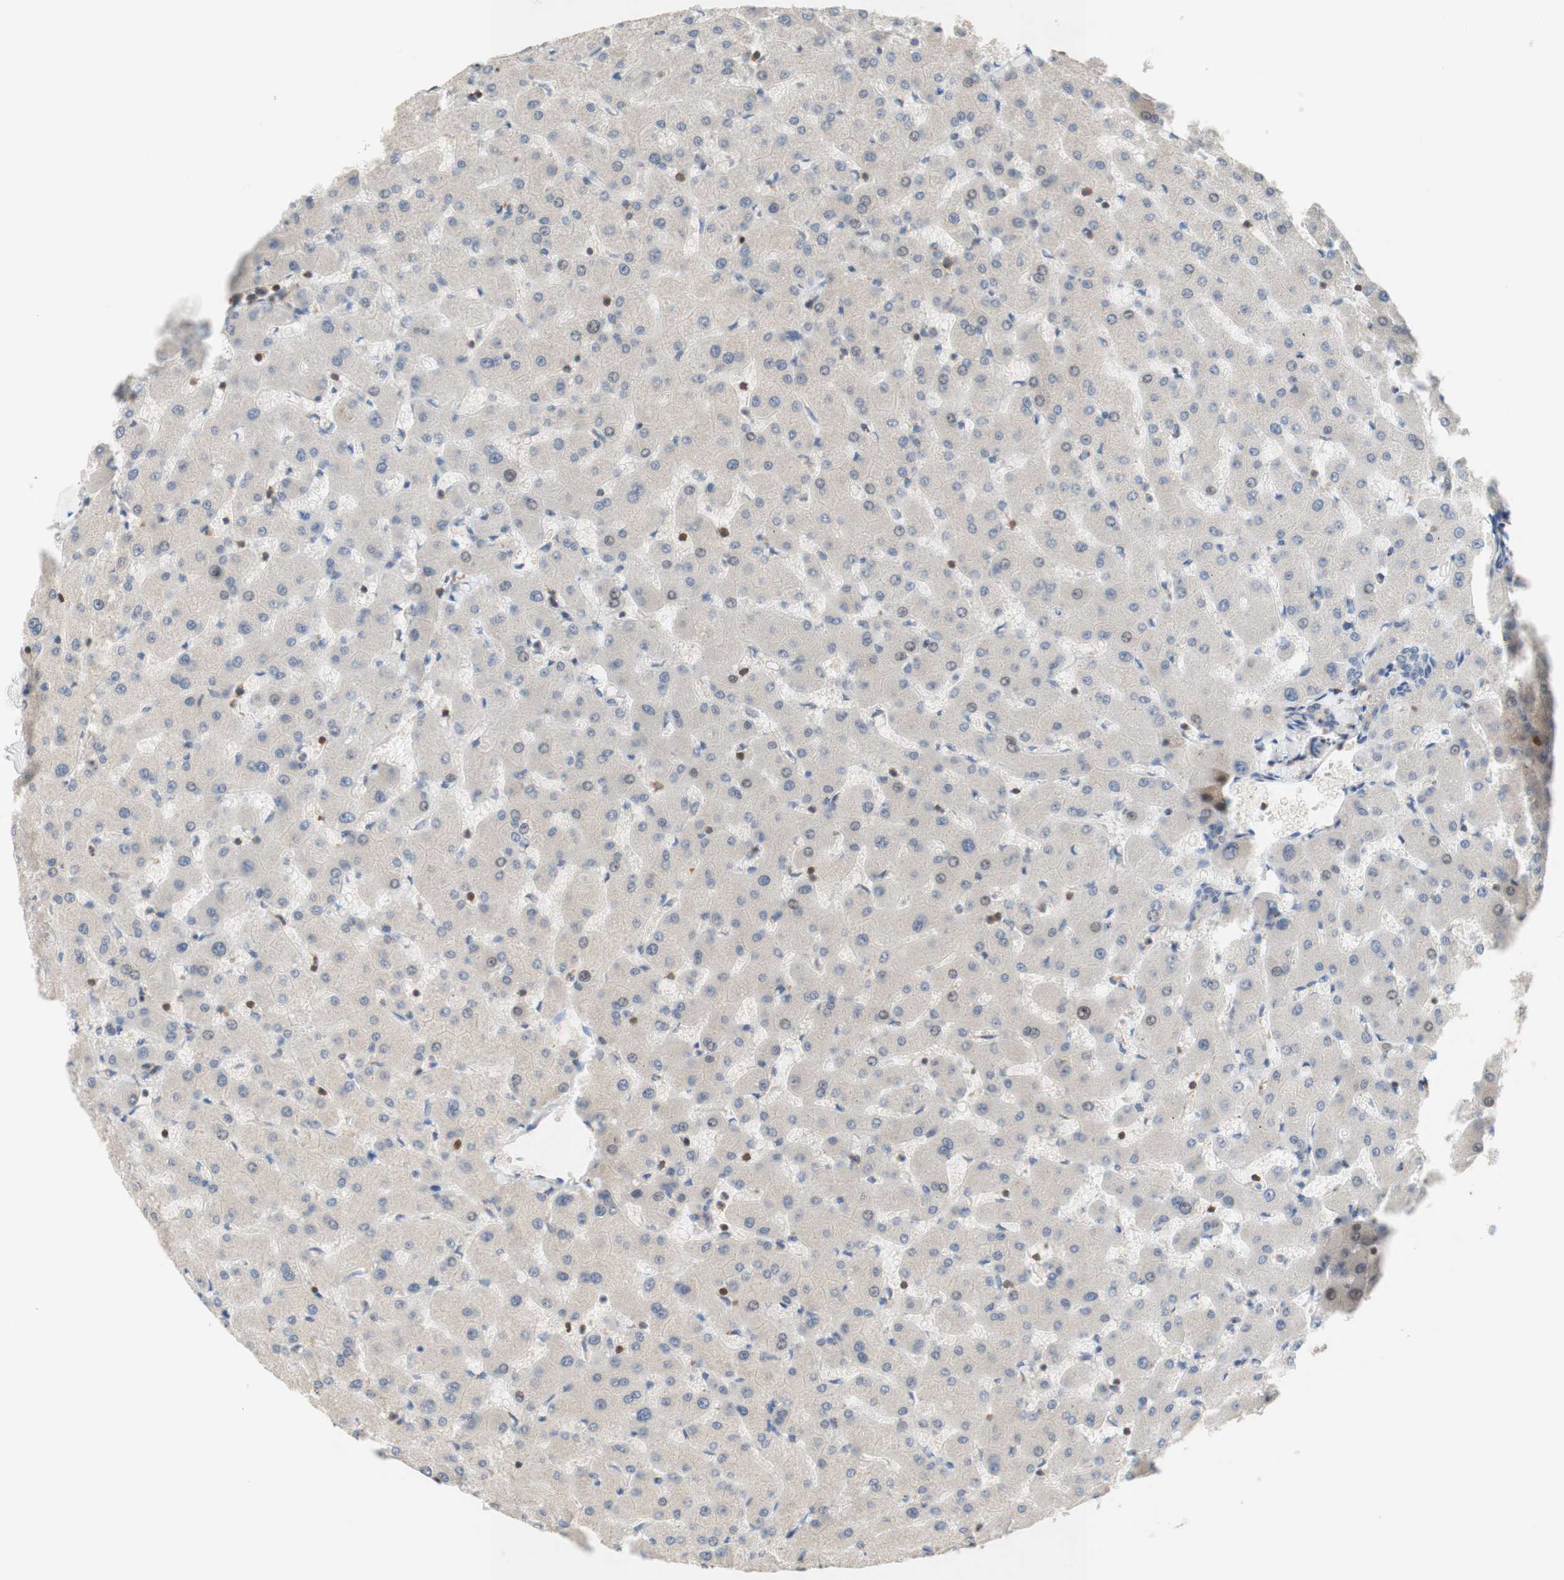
{"staining": {"intensity": "weak", "quantity": ">75%", "location": "cytoplasmic/membranous"}, "tissue": "liver", "cell_type": "Cholangiocytes", "image_type": "normal", "snomed": [{"axis": "morphology", "description": "Normal tissue, NOS"}, {"axis": "topography", "description": "Liver"}], "caption": "Immunohistochemistry image of benign liver stained for a protein (brown), which demonstrates low levels of weak cytoplasmic/membranous positivity in approximately >75% of cholangiocytes.", "gene": "SPINK6", "patient": {"sex": "female", "age": 63}}